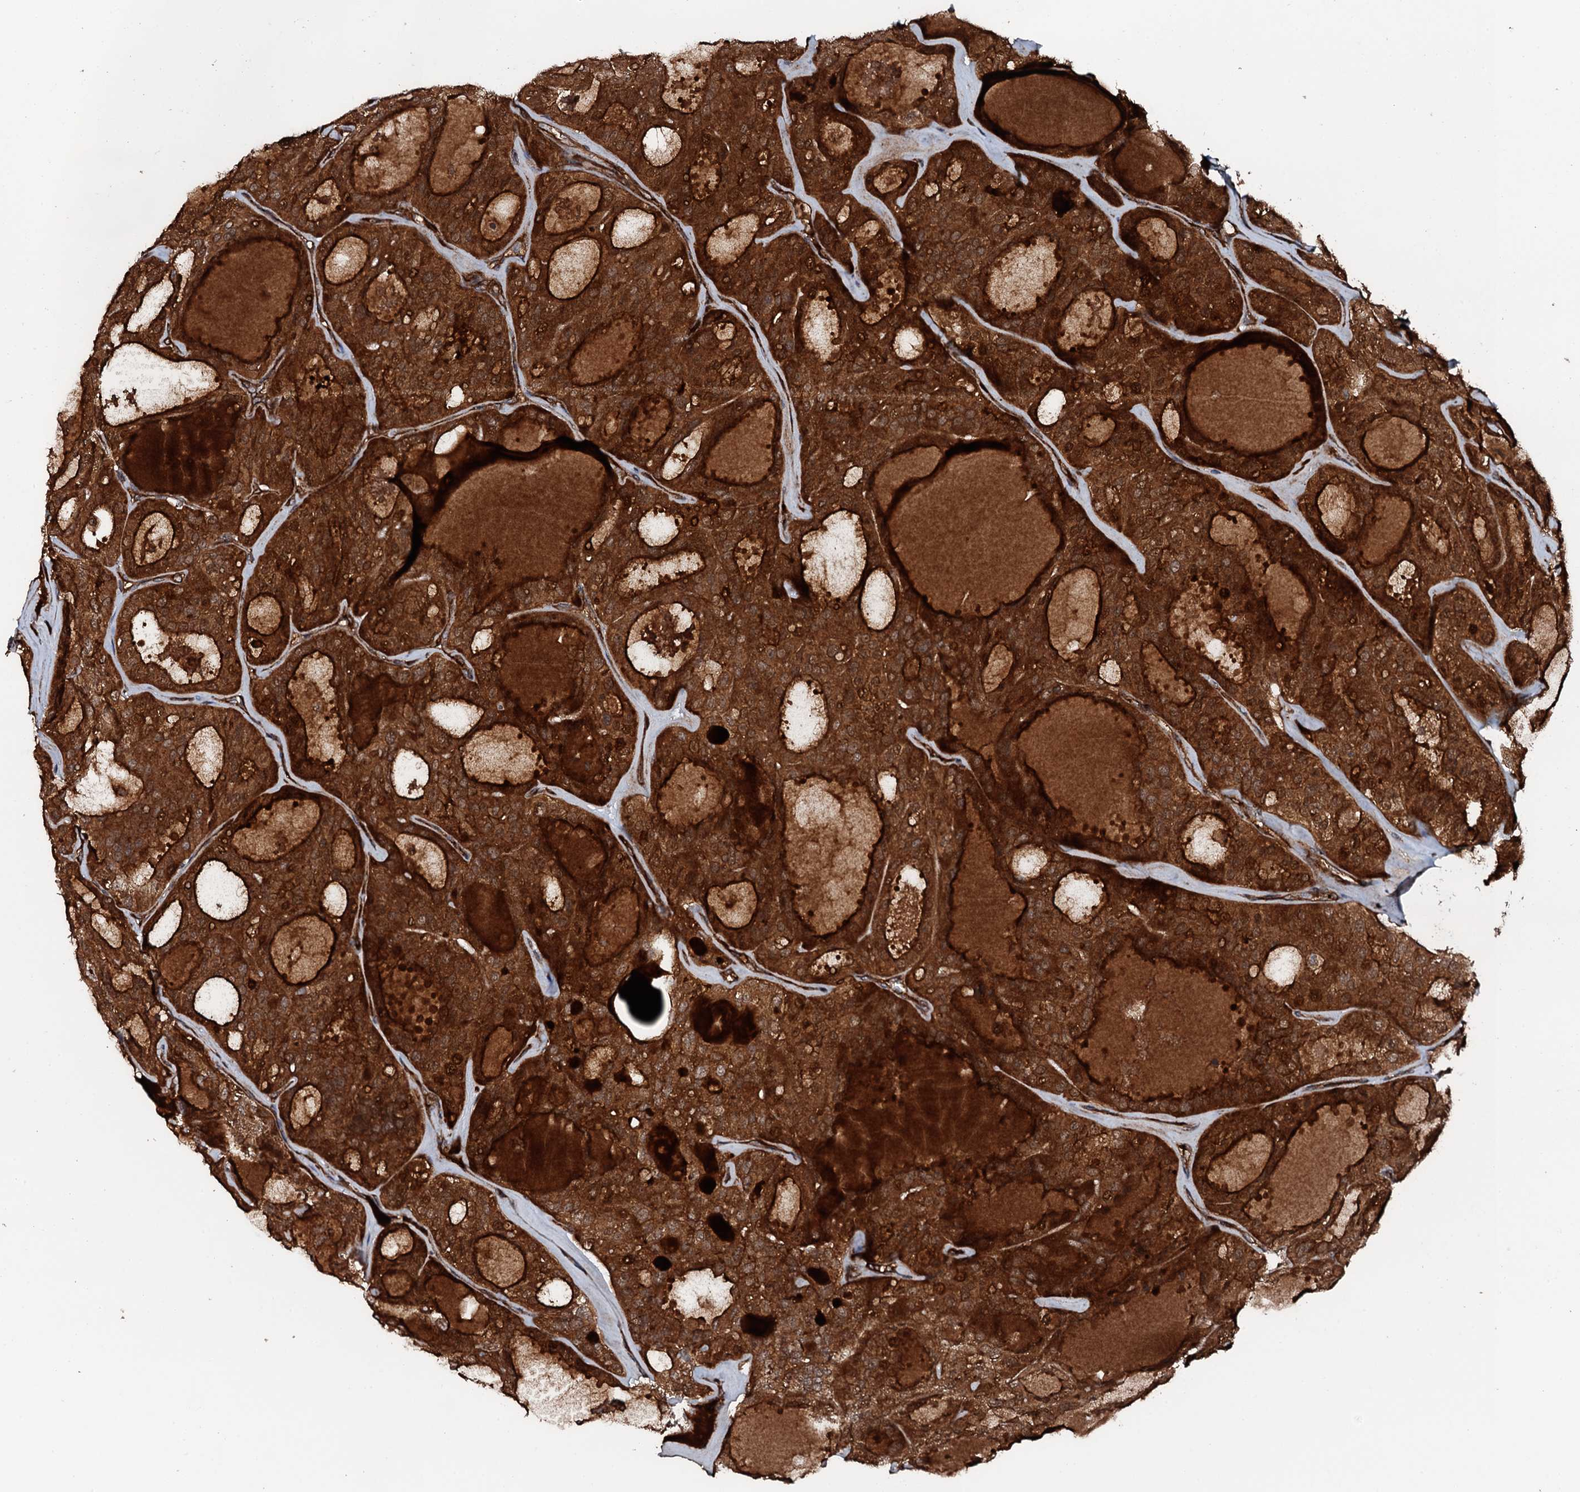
{"staining": {"intensity": "strong", "quantity": ">75%", "location": "cytoplasmic/membranous"}, "tissue": "thyroid cancer", "cell_type": "Tumor cells", "image_type": "cancer", "snomed": [{"axis": "morphology", "description": "Follicular adenoma carcinoma, NOS"}, {"axis": "topography", "description": "Thyroid gland"}], "caption": "Protein expression analysis of human thyroid cancer reveals strong cytoplasmic/membranous staining in about >75% of tumor cells.", "gene": "FLYWCH1", "patient": {"sex": "male", "age": 75}}